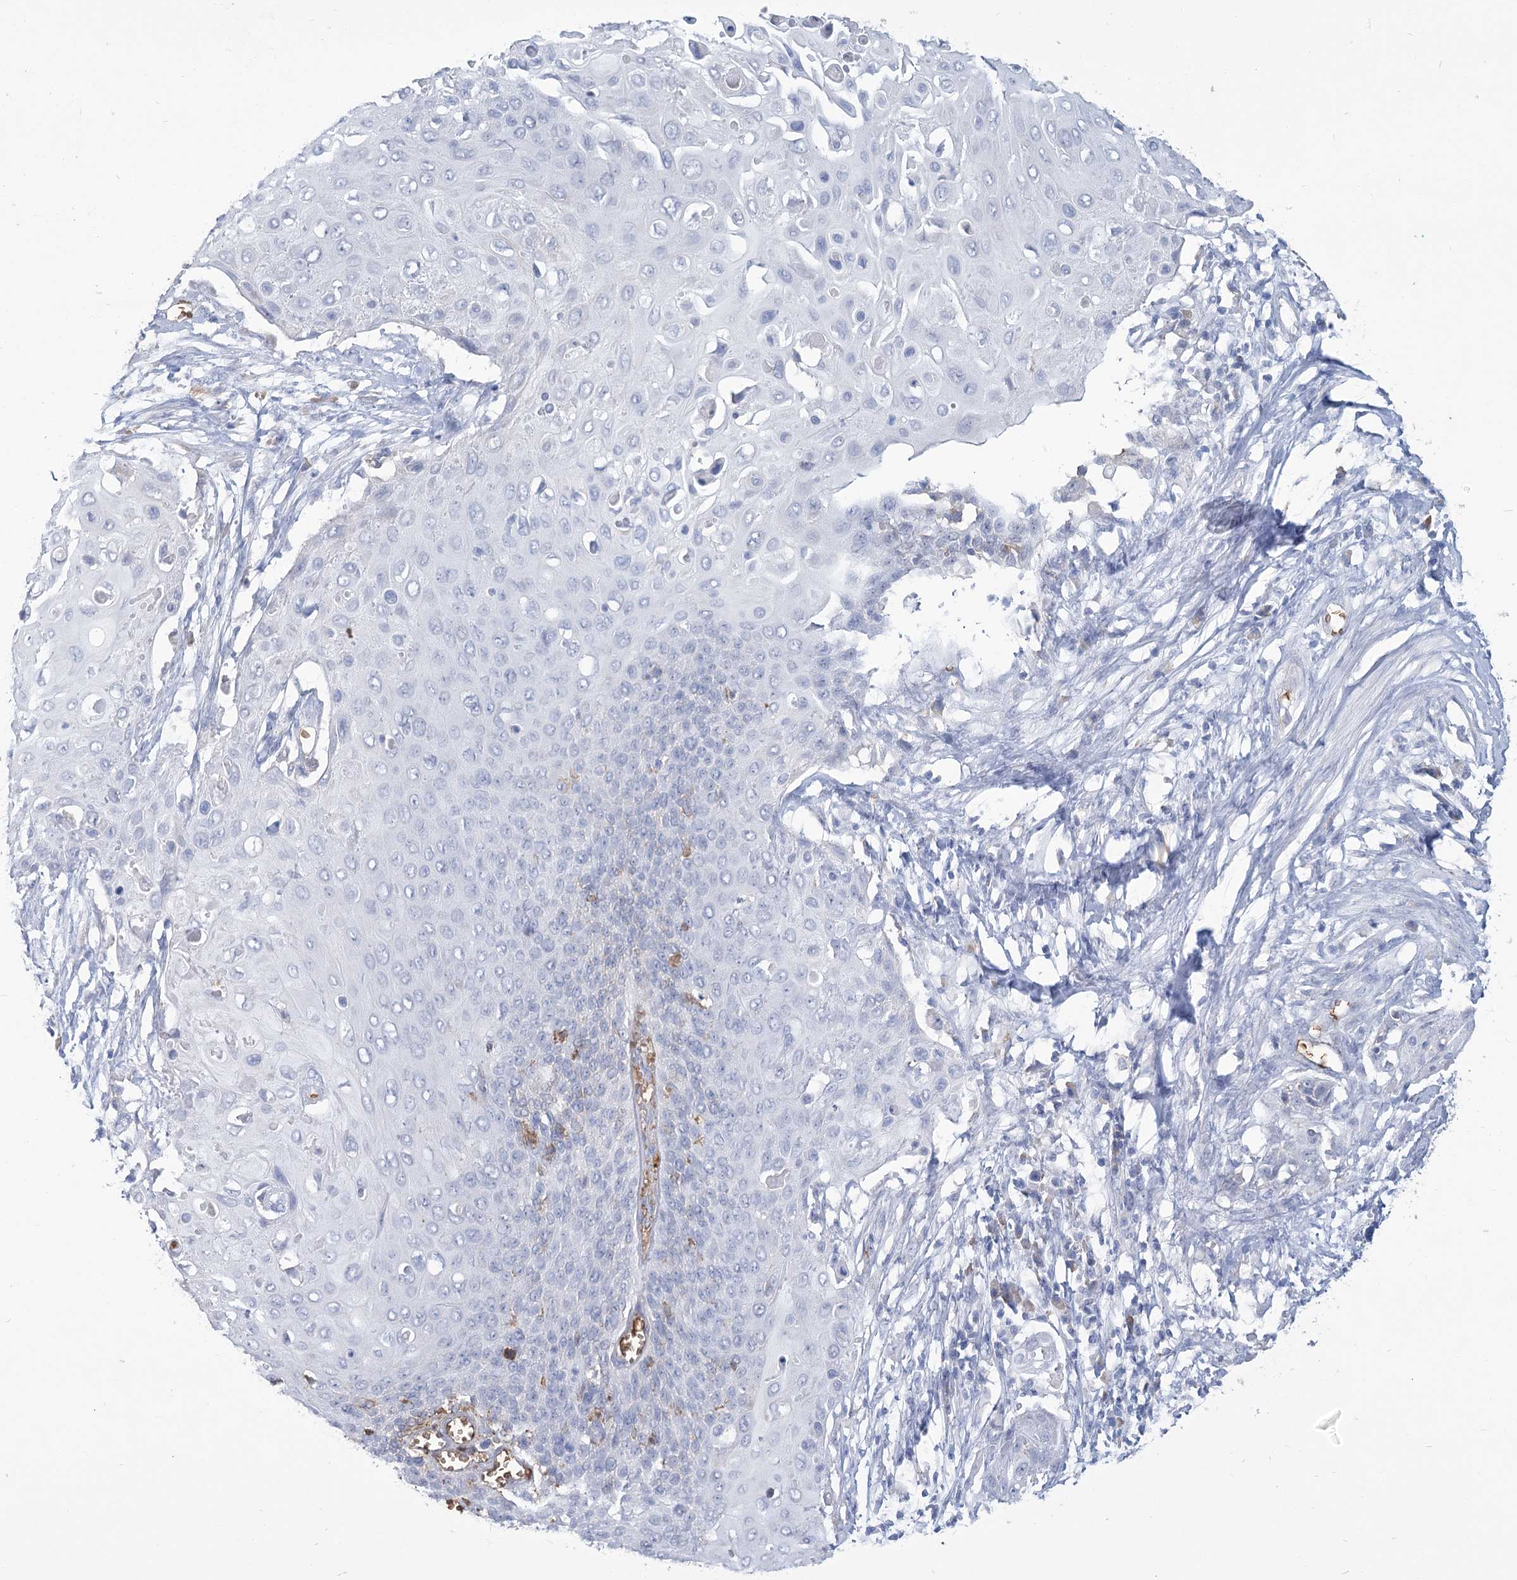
{"staining": {"intensity": "negative", "quantity": "none", "location": "none"}, "tissue": "cervical cancer", "cell_type": "Tumor cells", "image_type": "cancer", "snomed": [{"axis": "morphology", "description": "Squamous cell carcinoma, NOS"}, {"axis": "topography", "description": "Cervix"}], "caption": "Micrograph shows no significant protein positivity in tumor cells of squamous cell carcinoma (cervical).", "gene": "HBA1", "patient": {"sex": "female", "age": 39}}